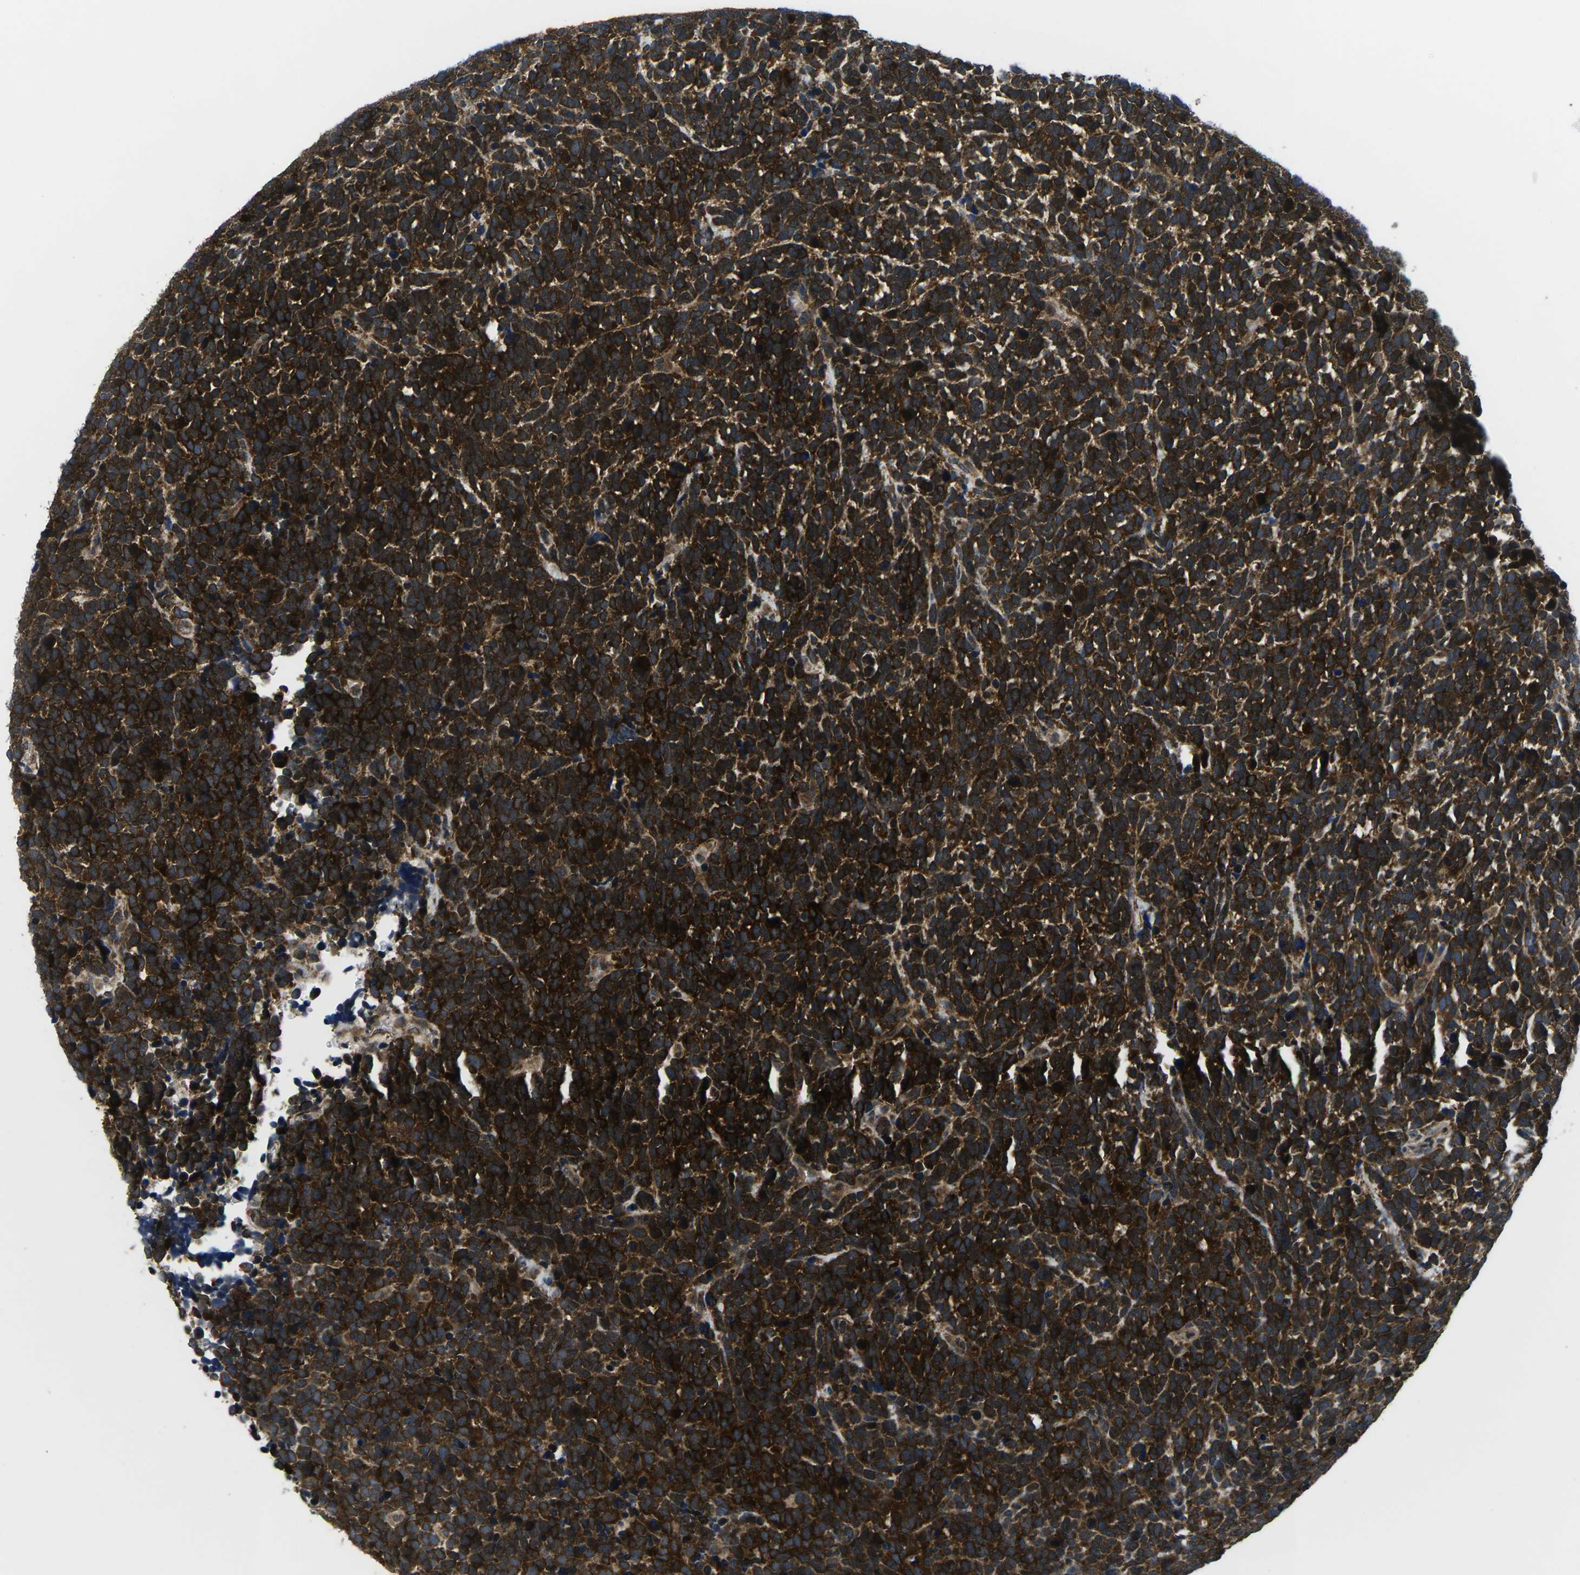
{"staining": {"intensity": "strong", "quantity": ">75%", "location": "cytoplasmic/membranous"}, "tissue": "urothelial cancer", "cell_type": "Tumor cells", "image_type": "cancer", "snomed": [{"axis": "morphology", "description": "Urothelial carcinoma, High grade"}, {"axis": "topography", "description": "Urinary bladder"}], "caption": "Human urothelial cancer stained with a protein marker demonstrates strong staining in tumor cells.", "gene": "GSK3B", "patient": {"sex": "female", "age": 82}}